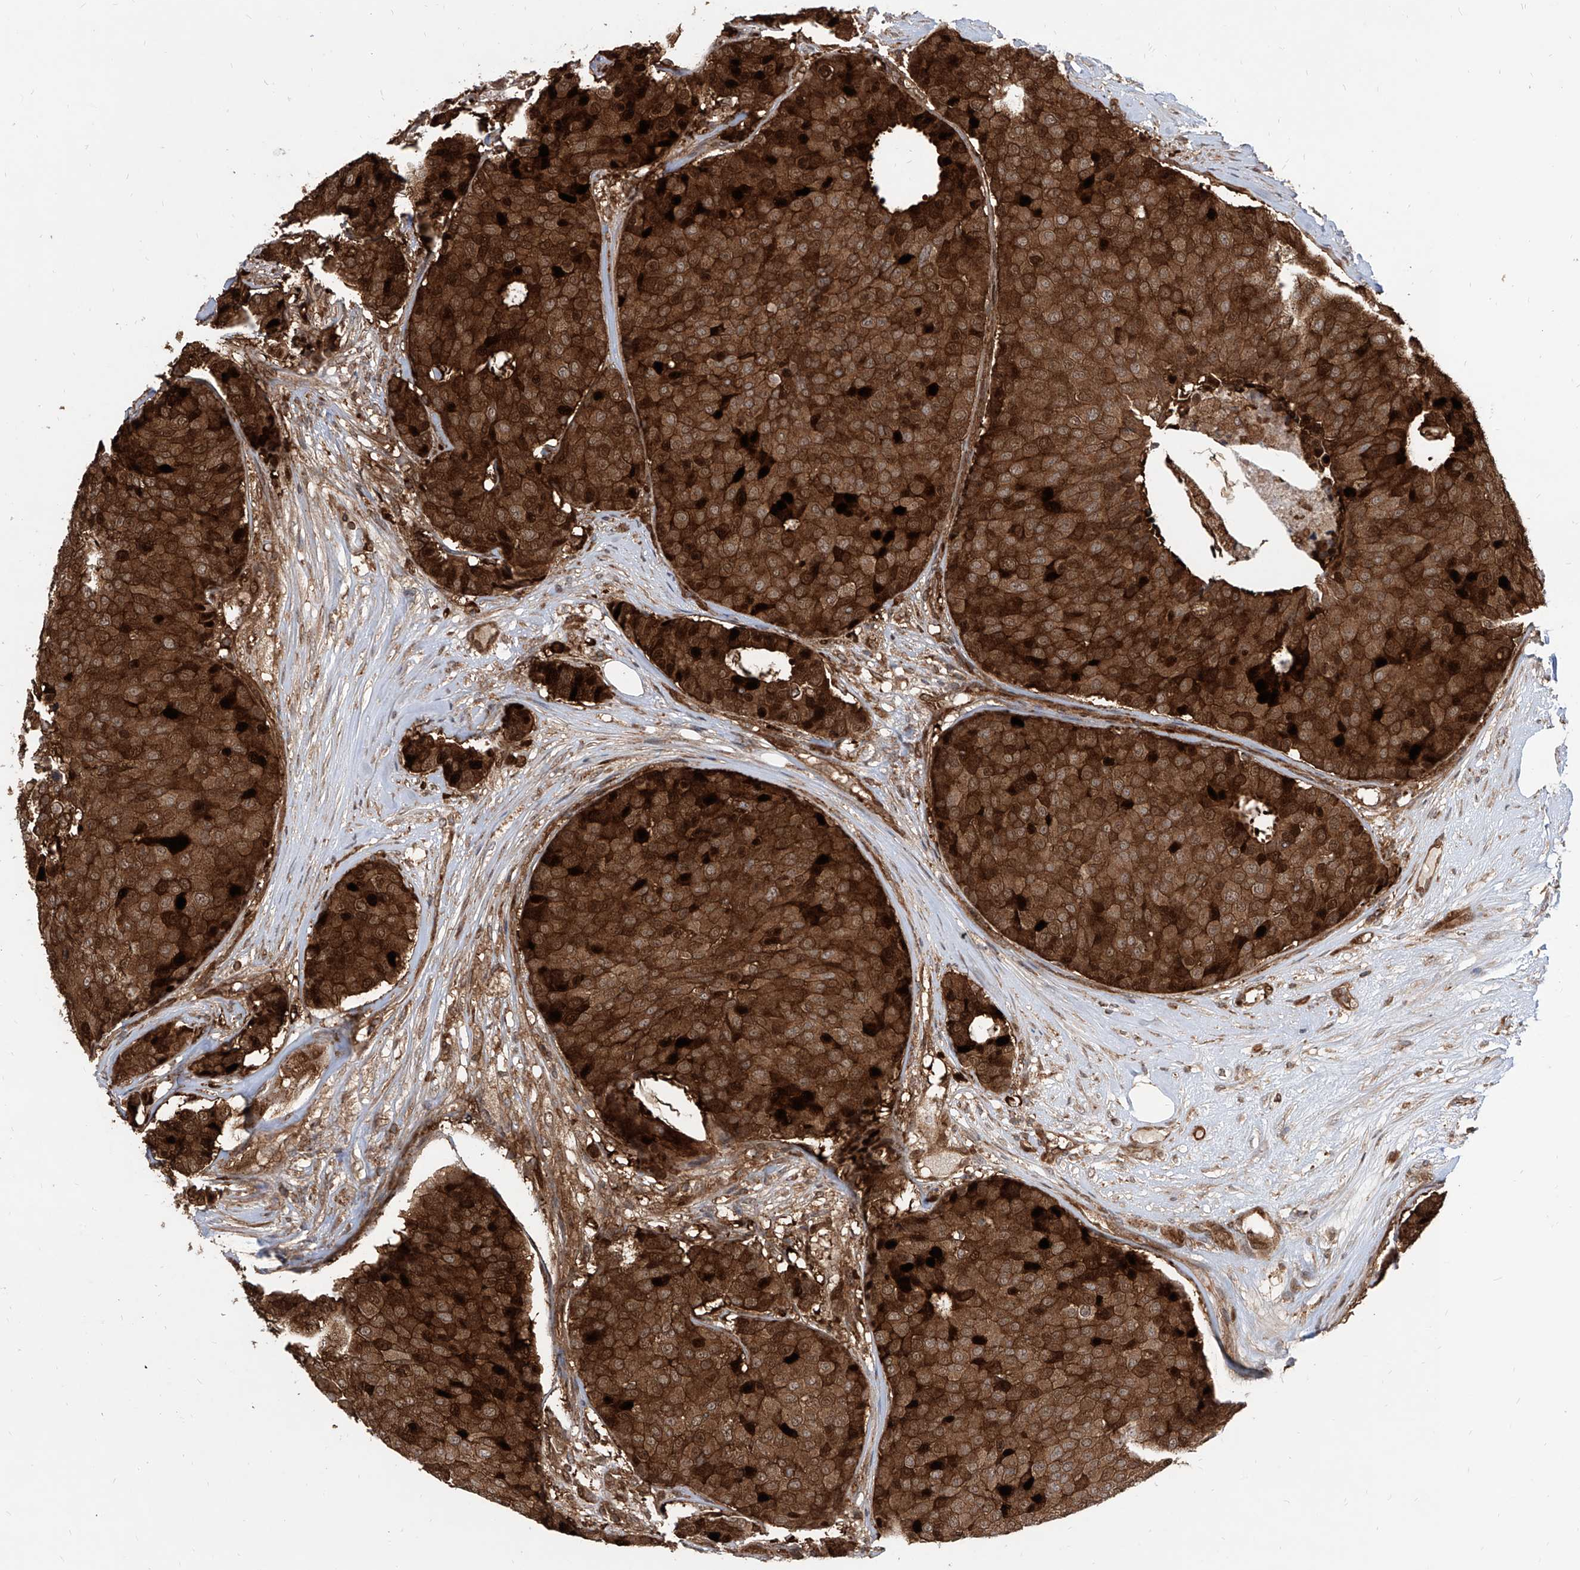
{"staining": {"intensity": "strong", "quantity": ">75%", "location": "cytoplasmic/membranous,nuclear"}, "tissue": "breast cancer", "cell_type": "Tumor cells", "image_type": "cancer", "snomed": [{"axis": "morphology", "description": "Duct carcinoma"}, {"axis": "topography", "description": "Breast"}], "caption": "Tumor cells show high levels of strong cytoplasmic/membranous and nuclear positivity in approximately >75% of cells in human breast cancer. The staining was performed using DAB, with brown indicating positive protein expression. Nuclei are stained blue with hematoxylin.", "gene": "MAGED2", "patient": {"sex": "female", "age": 75}}